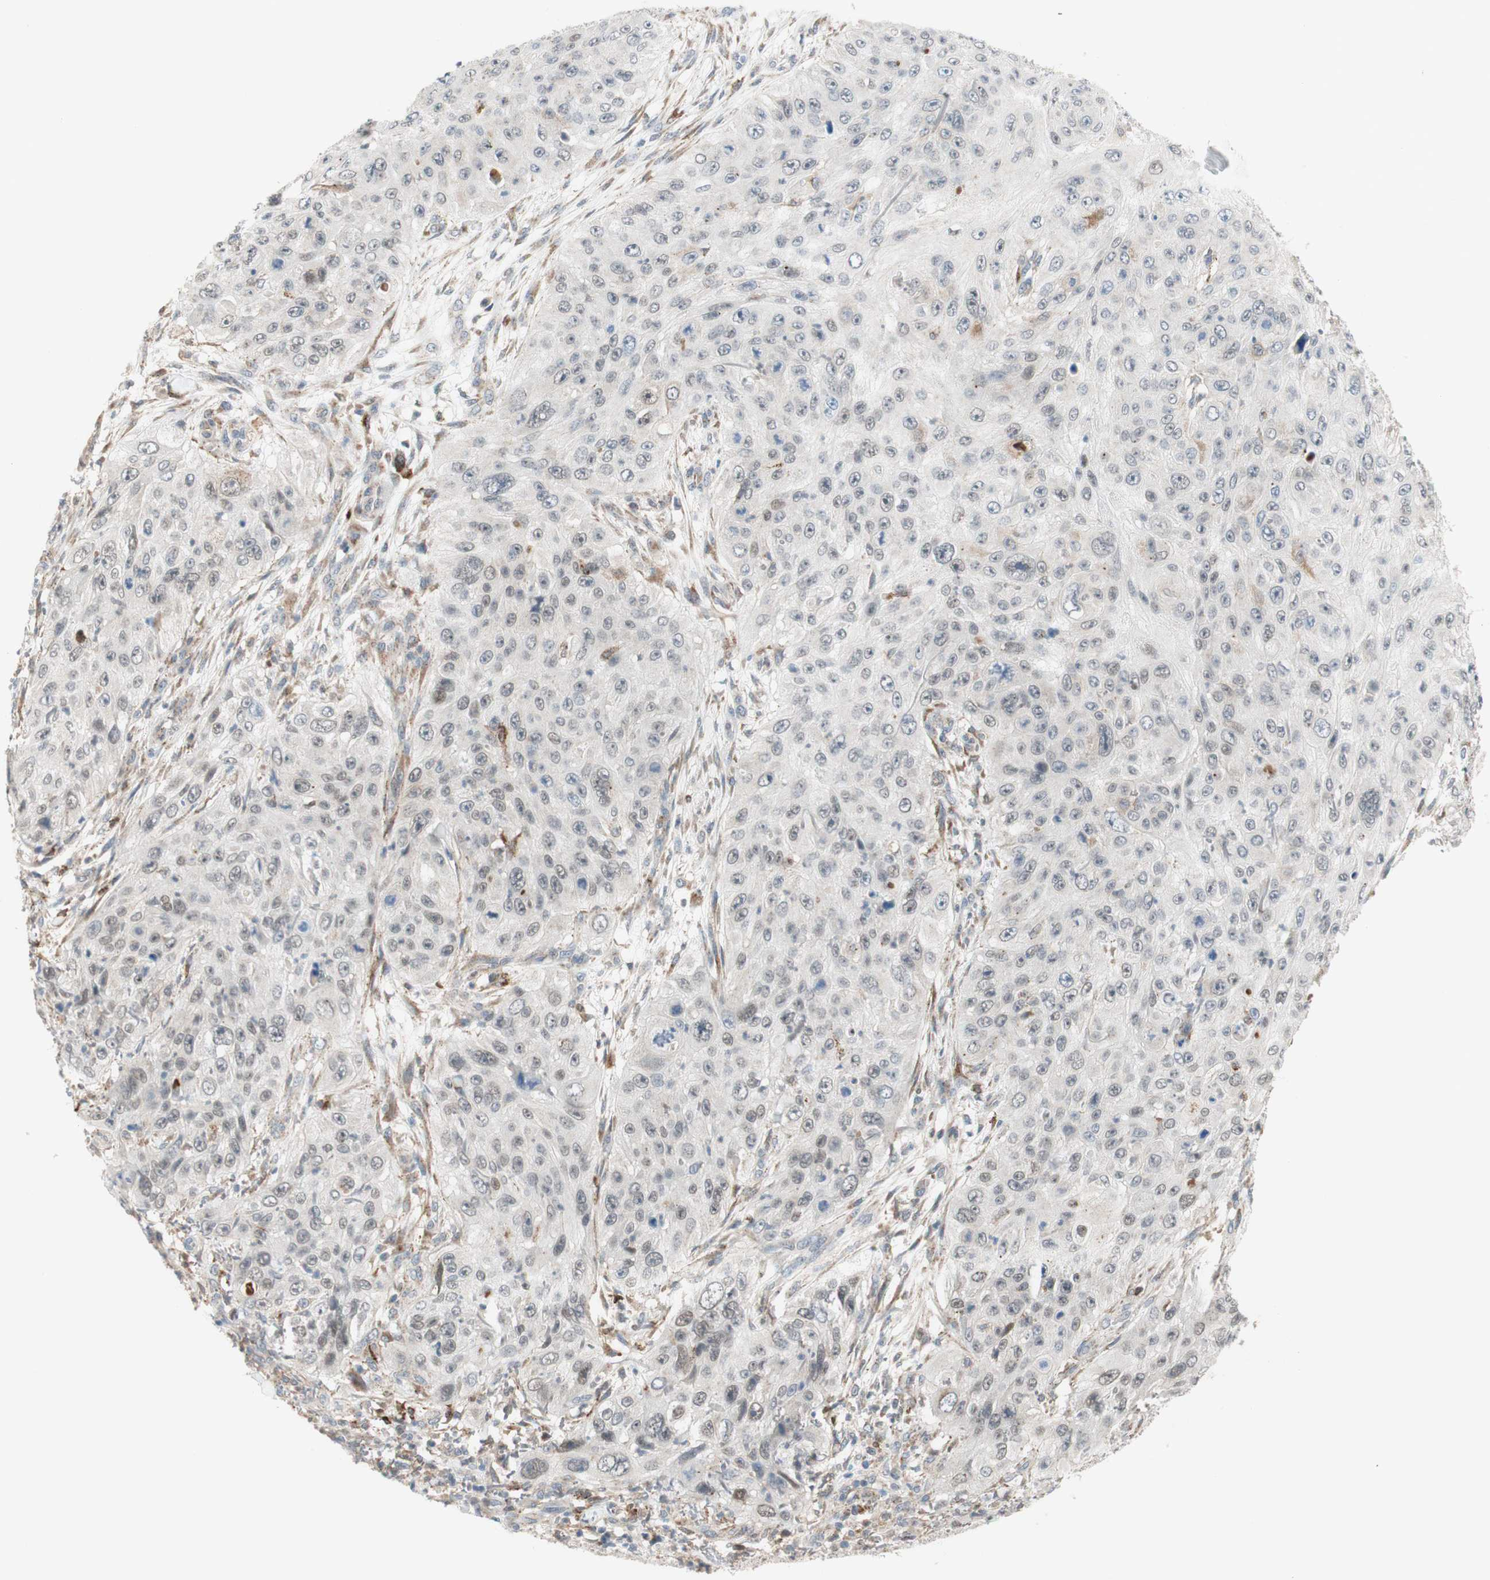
{"staining": {"intensity": "negative", "quantity": "none", "location": "none"}, "tissue": "skin cancer", "cell_type": "Tumor cells", "image_type": "cancer", "snomed": [{"axis": "morphology", "description": "Squamous cell carcinoma, NOS"}, {"axis": "topography", "description": "Skin"}], "caption": "A high-resolution histopathology image shows IHC staining of skin cancer, which shows no significant positivity in tumor cells. Brightfield microscopy of IHC stained with DAB (3,3'-diaminobenzidine) (brown) and hematoxylin (blue), captured at high magnification.", "gene": "GAPT", "patient": {"sex": "female", "age": 80}}